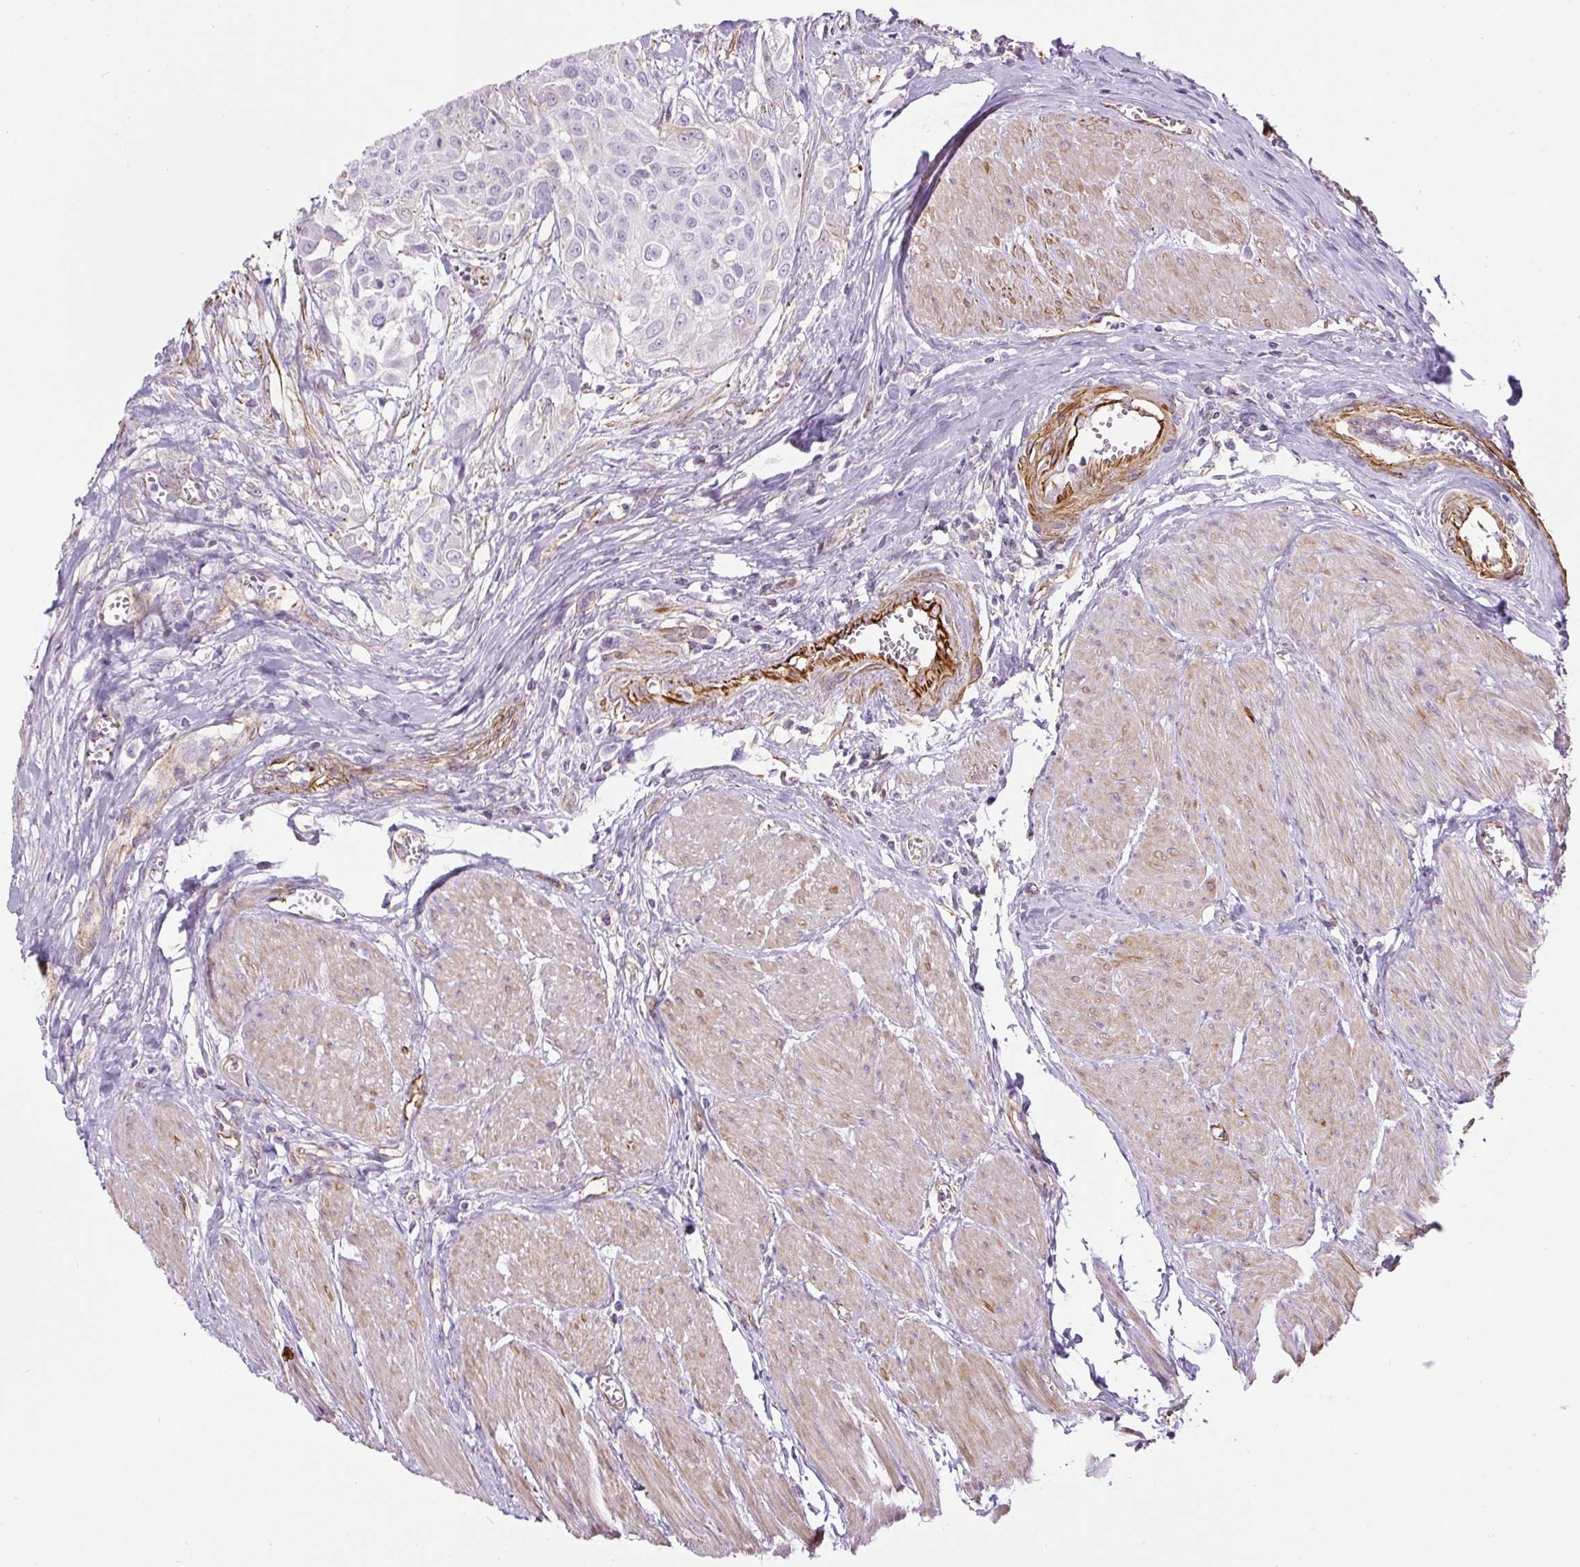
{"staining": {"intensity": "negative", "quantity": "none", "location": "none"}, "tissue": "urothelial cancer", "cell_type": "Tumor cells", "image_type": "cancer", "snomed": [{"axis": "morphology", "description": "Urothelial carcinoma, High grade"}, {"axis": "topography", "description": "Urinary bladder"}], "caption": "IHC micrograph of neoplastic tissue: urothelial carcinoma (high-grade) stained with DAB (3,3'-diaminobenzidine) displays no significant protein staining in tumor cells. (Brightfield microscopy of DAB (3,3'-diaminobenzidine) IHC at high magnification).", "gene": "B3GALT5", "patient": {"sex": "male", "age": 57}}